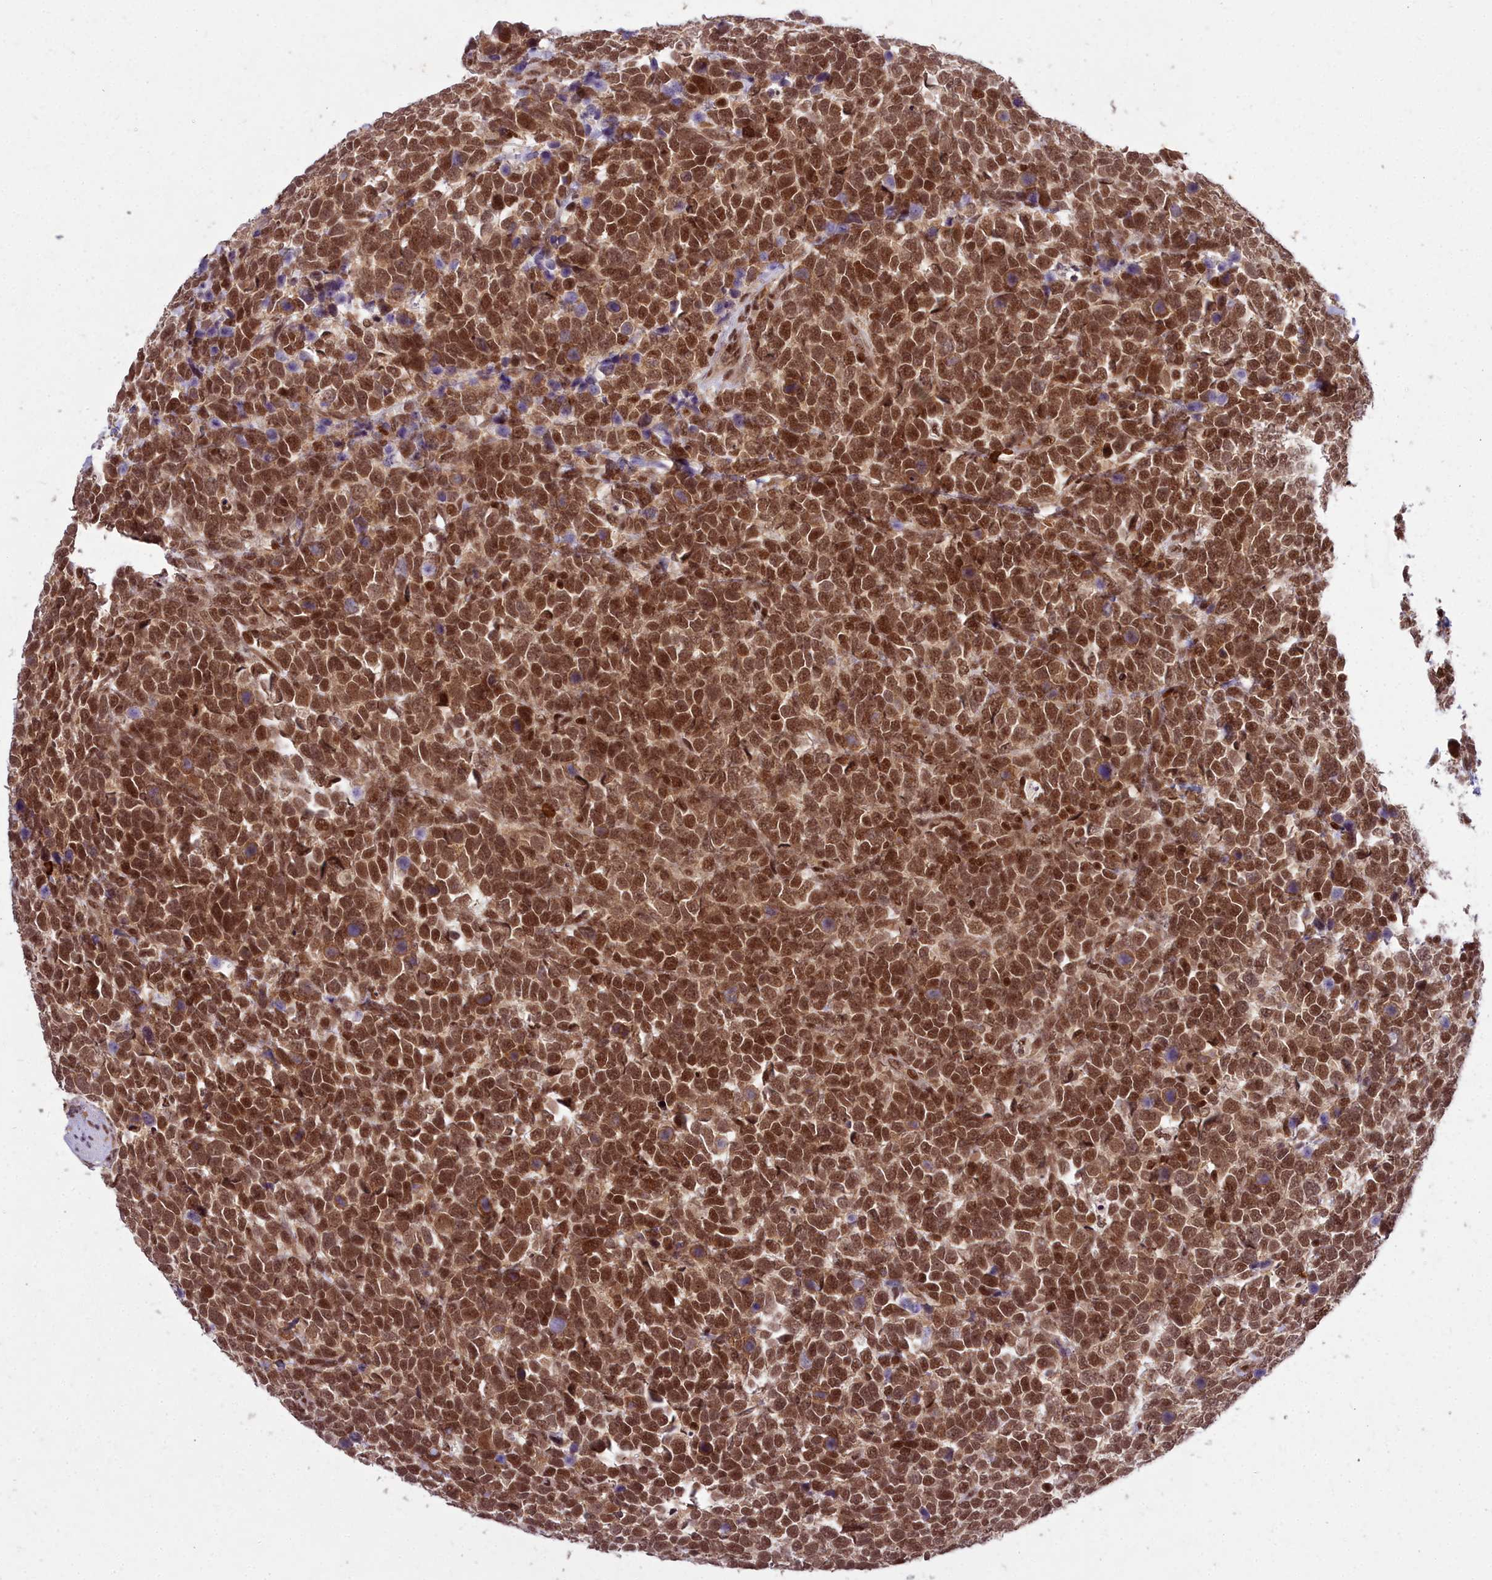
{"staining": {"intensity": "strong", "quantity": ">75%", "location": "nuclear"}, "tissue": "urothelial cancer", "cell_type": "Tumor cells", "image_type": "cancer", "snomed": [{"axis": "morphology", "description": "Urothelial carcinoma, High grade"}, {"axis": "topography", "description": "Urinary bladder"}], "caption": "This micrograph shows urothelial carcinoma (high-grade) stained with IHC to label a protein in brown. The nuclear of tumor cells show strong positivity for the protein. Nuclei are counter-stained blue.", "gene": "GMEB1", "patient": {"sex": "female", "age": 82}}